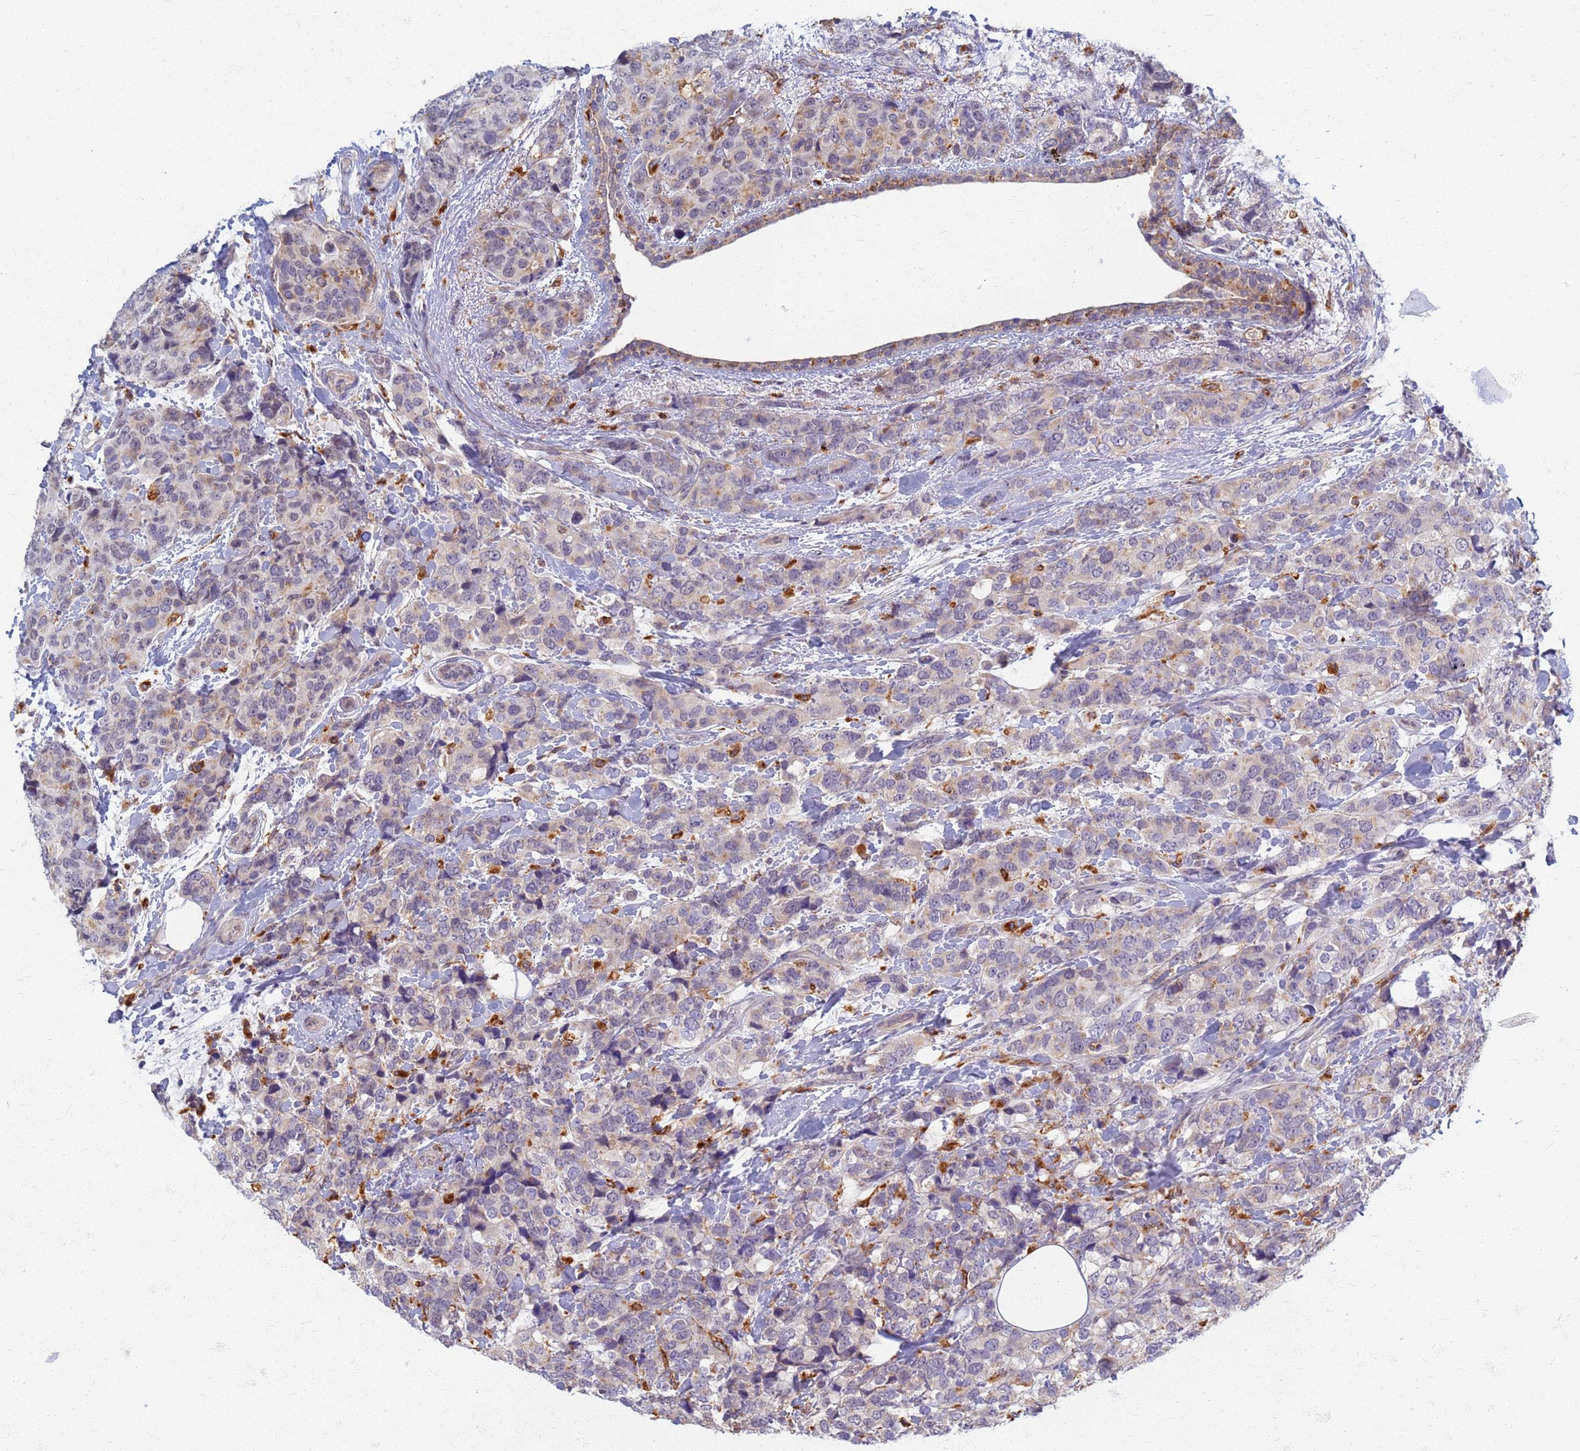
{"staining": {"intensity": "negative", "quantity": "none", "location": "none"}, "tissue": "breast cancer", "cell_type": "Tumor cells", "image_type": "cancer", "snomed": [{"axis": "morphology", "description": "Lobular carcinoma"}, {"axis": "topography", "description": "Breast"}], "caption": "This is an IHC histopathology image of human breast lobular carcinoma. There is no expression in tumor cells.", "gene": "ATP6V1E1", "patient": {"sex": "female", "age": 59}}